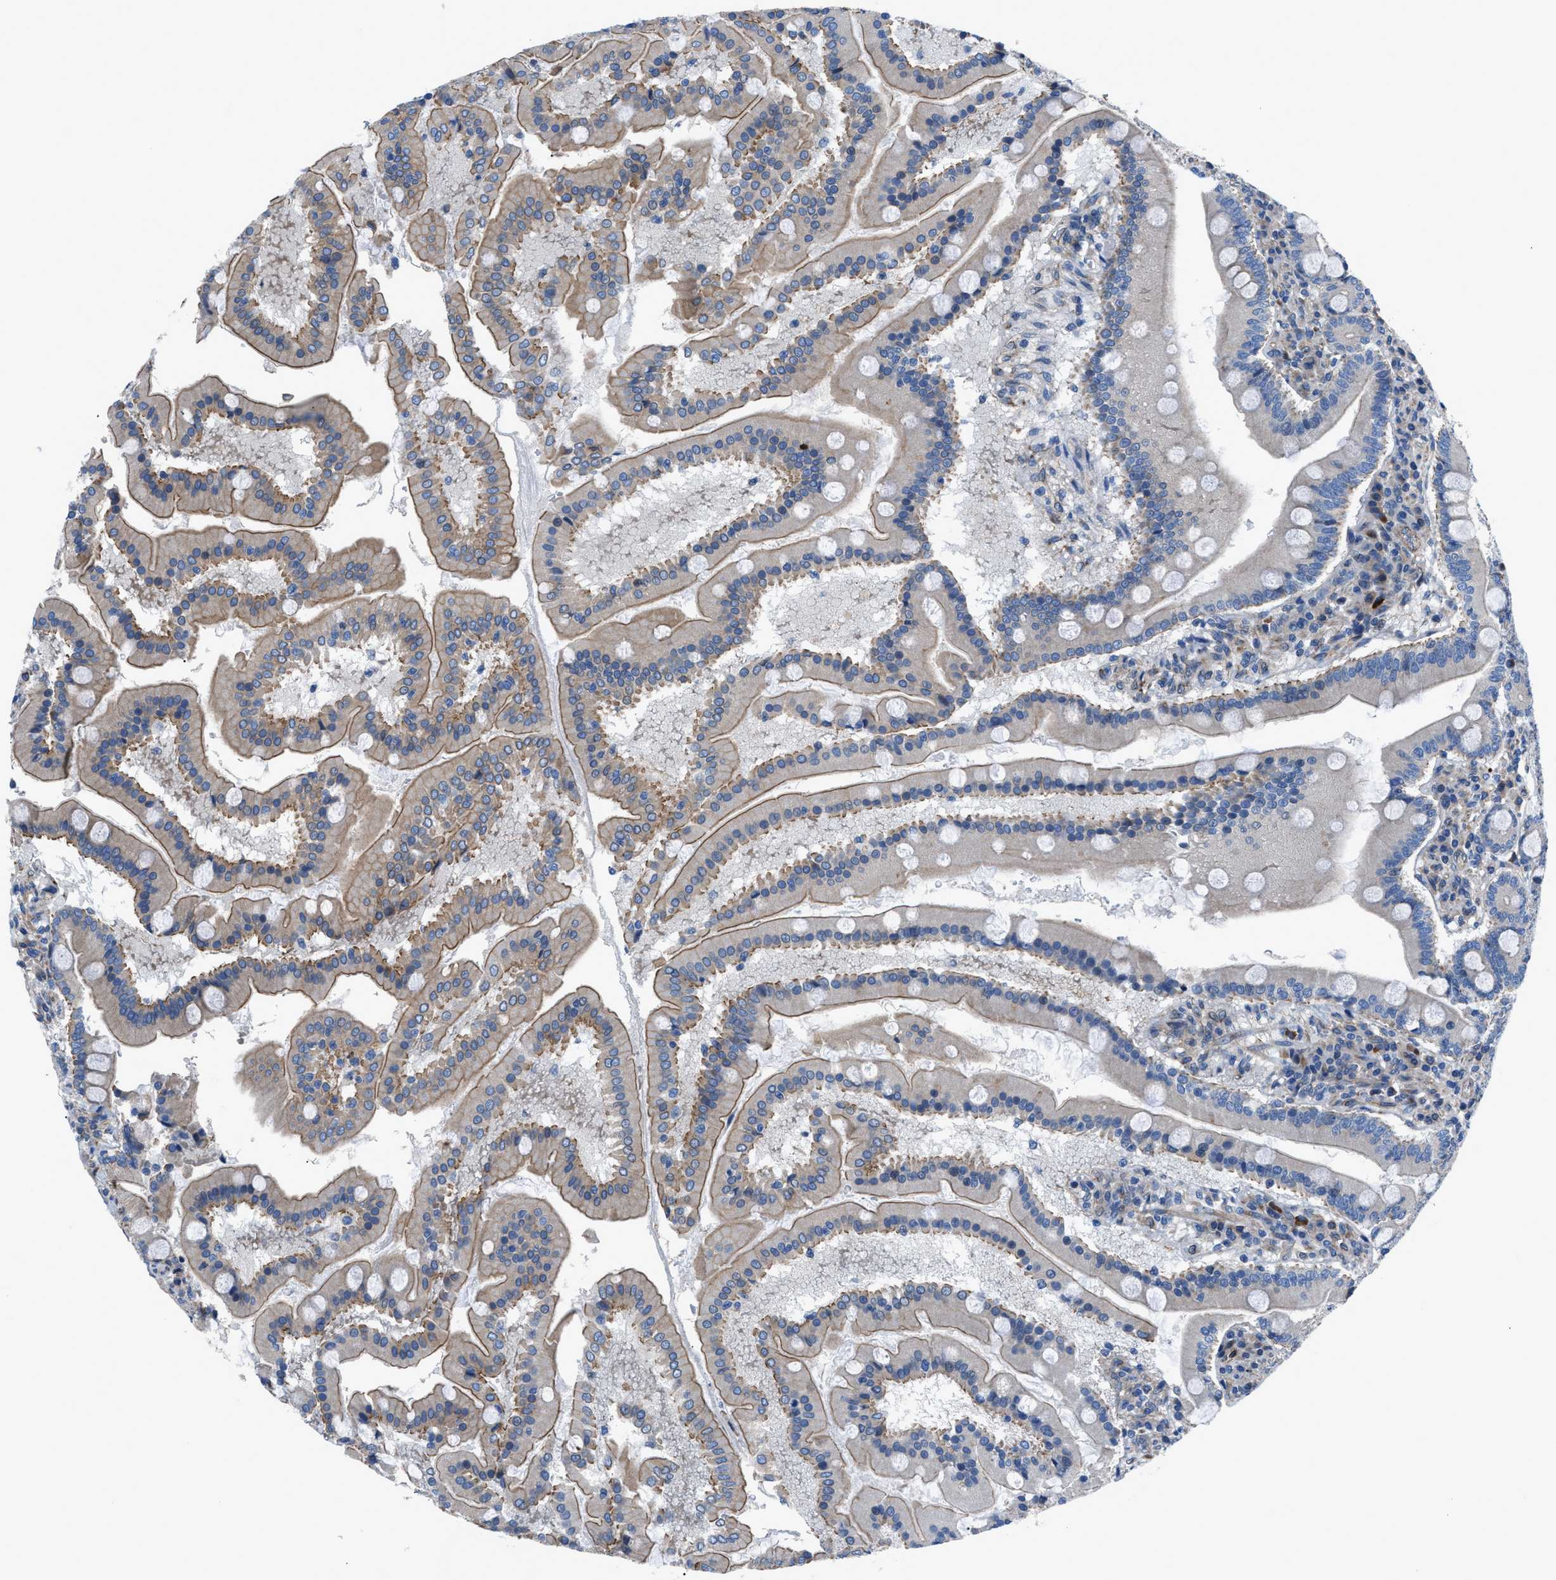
{"staining": {"intensity": "moderate", "quantity": "25%-75%", "location": "cytoplasmic/membranous"}, "tissue": "duodenum", "cell_type": "Glandular cells", "image_type": "normal", "snomed": [{"axis": "morphology", "description": "Normal tissue, NOS"}, {"axis": "topography", "description": "Duodenum"}], "caption": "Immunohistochemistry (IHC) image of unremarkable duodenum: duodenum stained using immunohistochemistry (IHC) exhibits medium levels of moderate protein expression localized specifically in the cytoplasmic/membranous of glandular cells, appearing as a cytoplasmic/membranous brown color.", "gene": "DMAC1", "patient": {"sex": "male", "age": 50}}